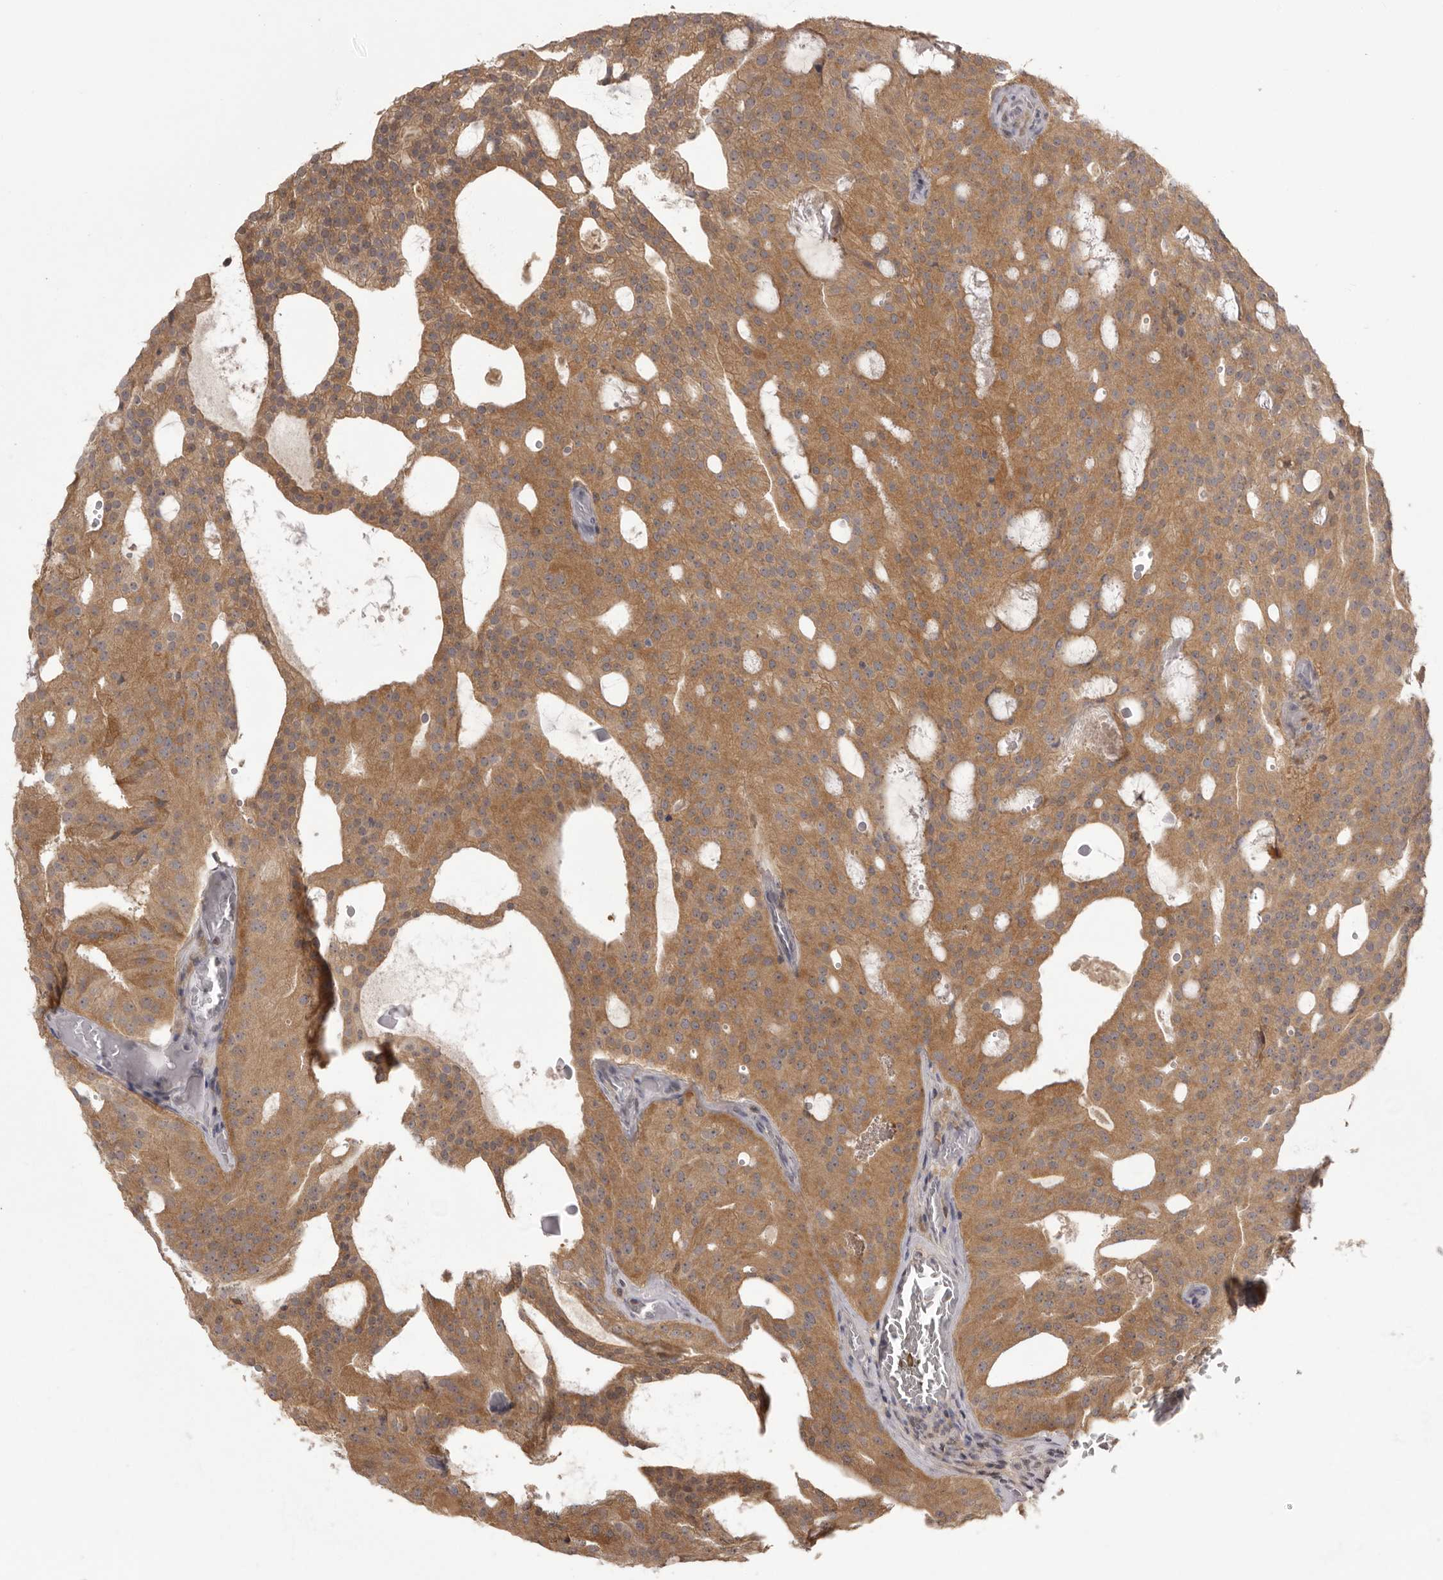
{"staining": {"intensity": "moderate", "quantity": ">75%", "location": "cytoplasmic/membranous"}, "tissue": "prostate cancer", "cell_type": "Tumor cells", "image_type": "cancer", "snomed": [{"axis": "morphology", "description": "Adenocarcinoma, Medium grade"}, {"axis": "topography", "description": "Prostate"}], "caption": "Protein expression analysis of human prostate cancer reveals moderate cytoplasmic/membranous staining in about >75% of tumor cells.", "gene": "MDH1", "patient": {"sex": "male", "age": 88}}